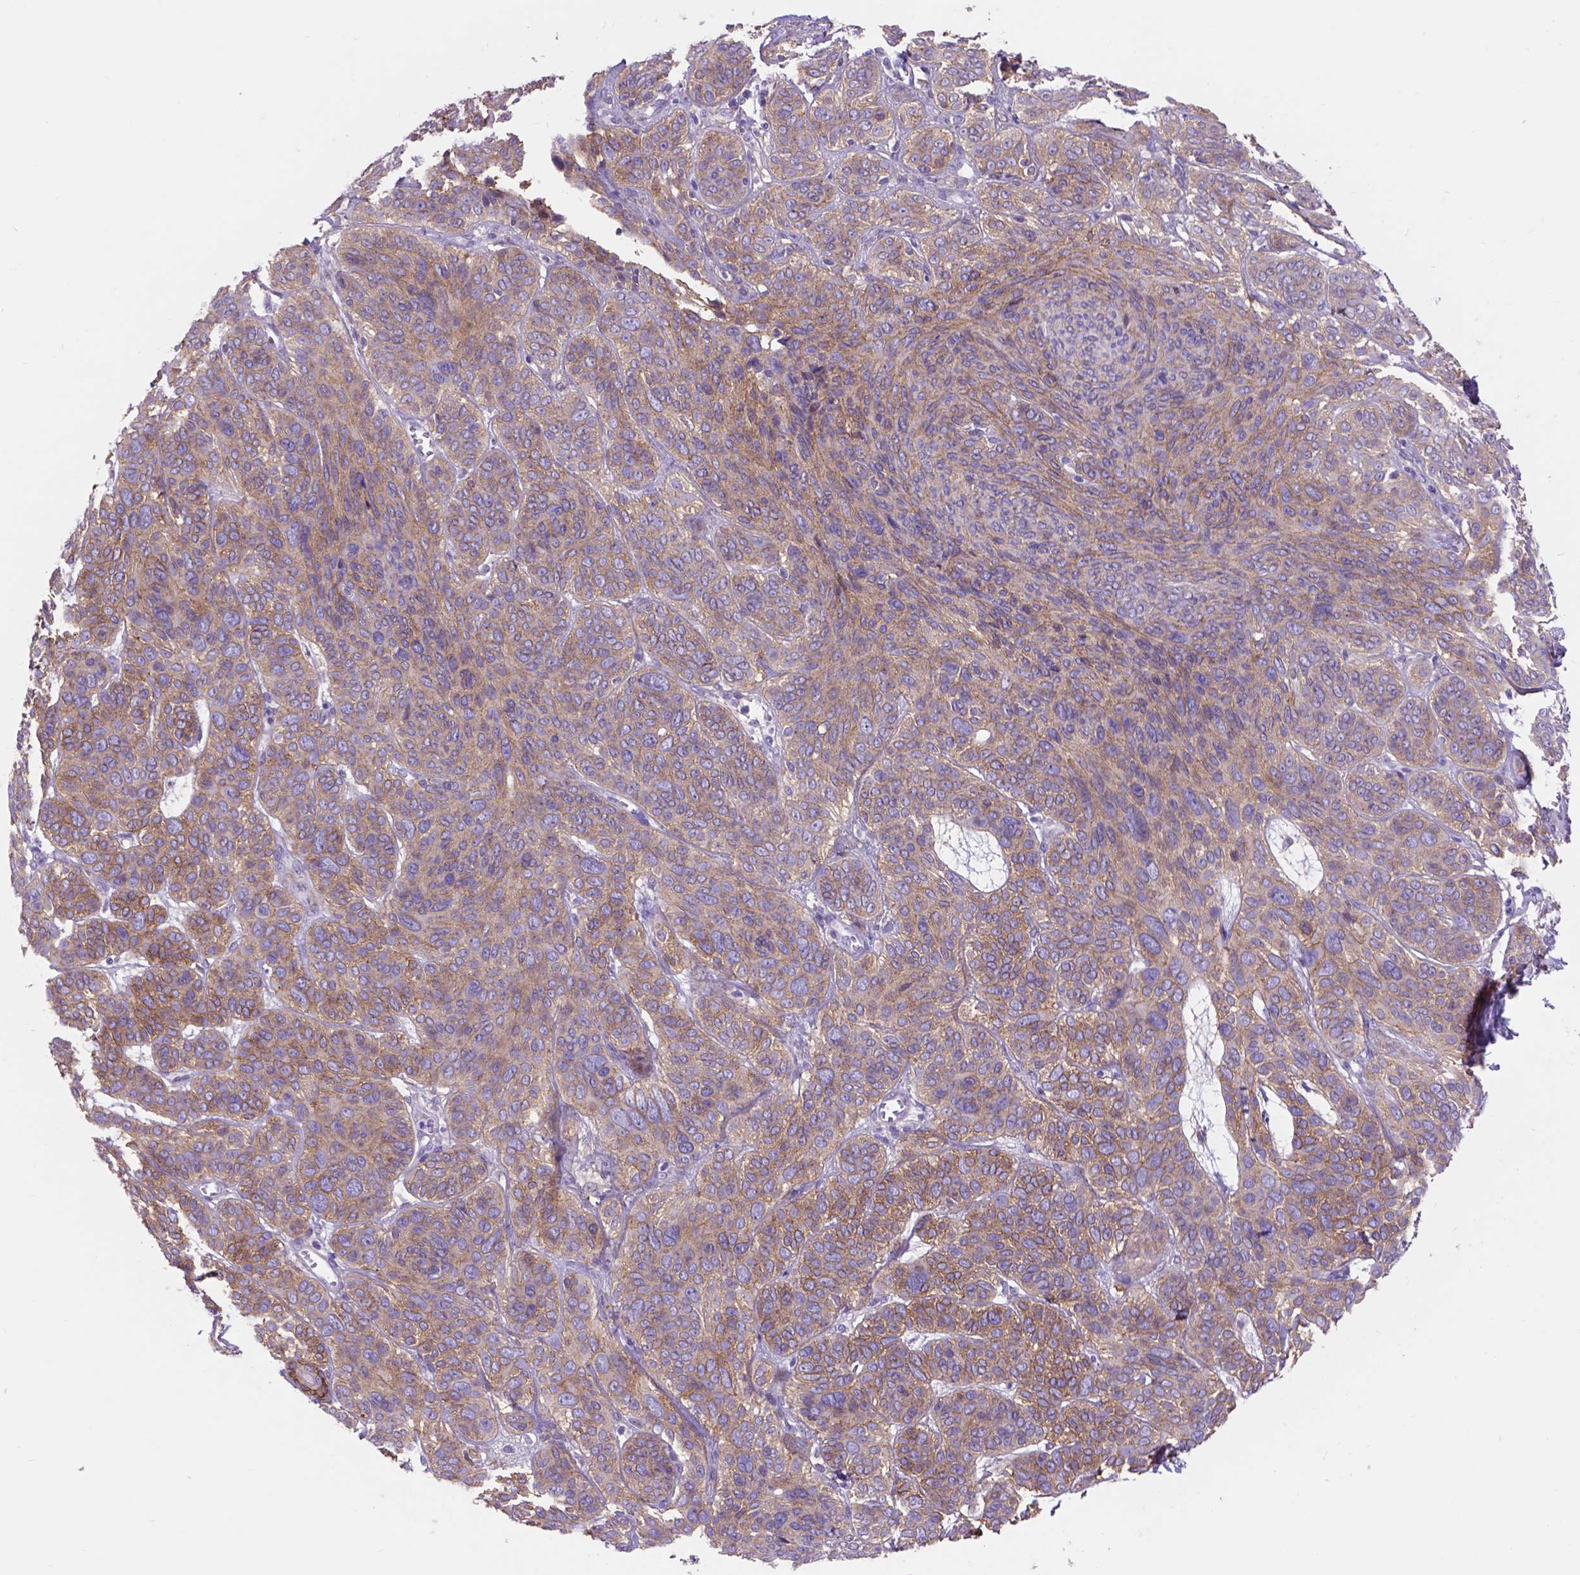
{"staining": {"intensity": "weak", "quantity": ">75%", "location": "cytoplasmic/membranous"}, "tissue": "skin cancer", "cell_type": "Tumor cells", "image_type": "cancer", "snomed": [{"axis": "morphology", "description": "Basal cell carcinoma"}, {"axis": "topography", "description": "Skin"}, {"axis": "topography", "description": "Skin of face"}], "caption": "This is a histology image of IHC staining of basal cell carcinoma (skin), which shows weak expression in the cytoplasmic/membranous of tumor cells.", "gene": "EGFR", "patient": {"sex": "male", "age": 73}}